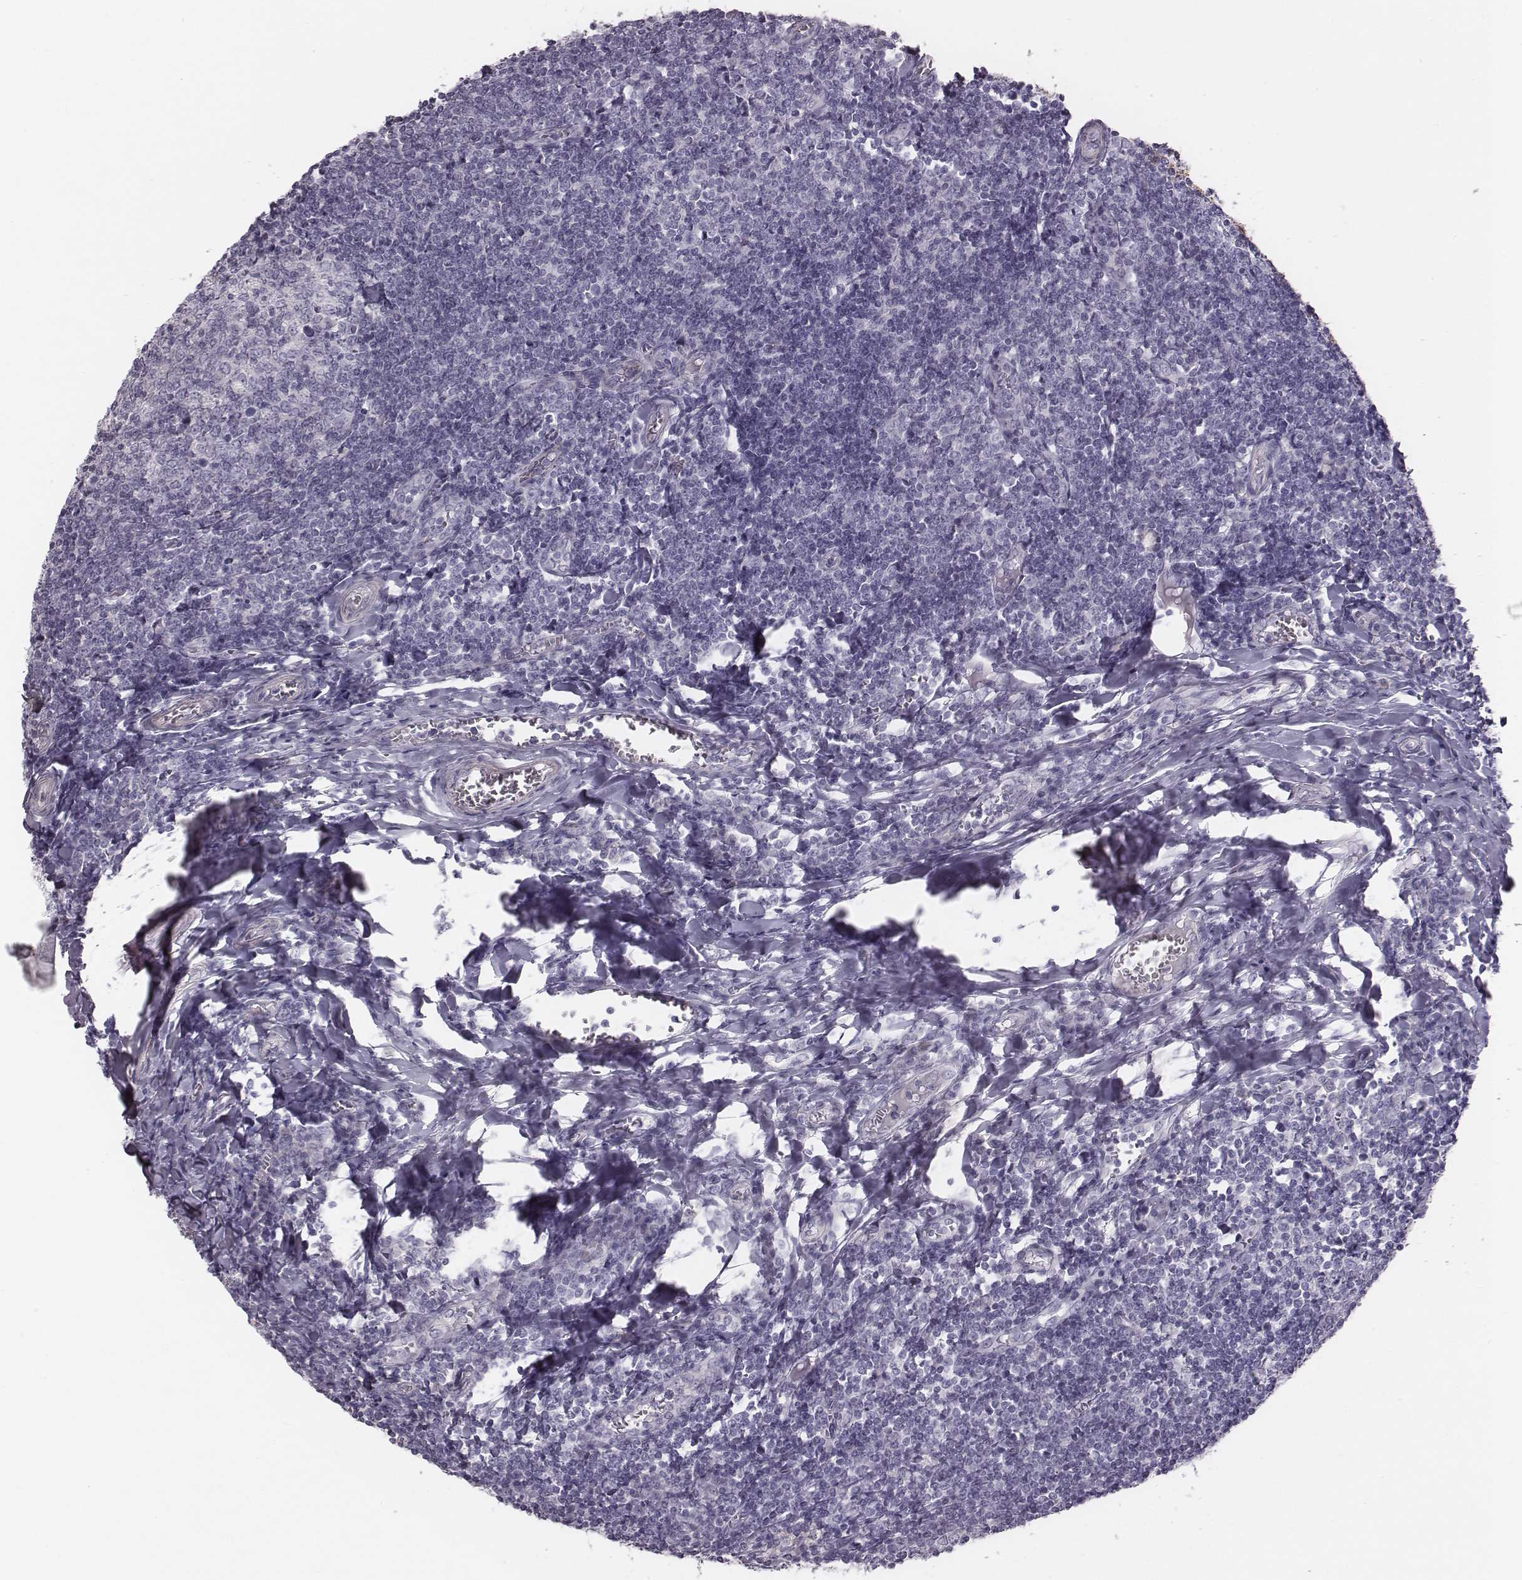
{"staining": {"intensity": "negative", "quantity": "none", "location": "none"}, "tissue": "tonsil", "cell_type": "Germinal center cells", "image_type": "normal", "snomed": [{"axis": "morphology", "description": "Normal tissue, NOS"}, {"axis": "topography", "description": "Tonsil"}], "caption": "A high-resolution image shows immunohistochemistry (IHC) staining of normal tonsil, which shows no significant positivity in germinal center cells.", "gene": "CRISP1", "patient": {"sex": "female", "age": 12}}